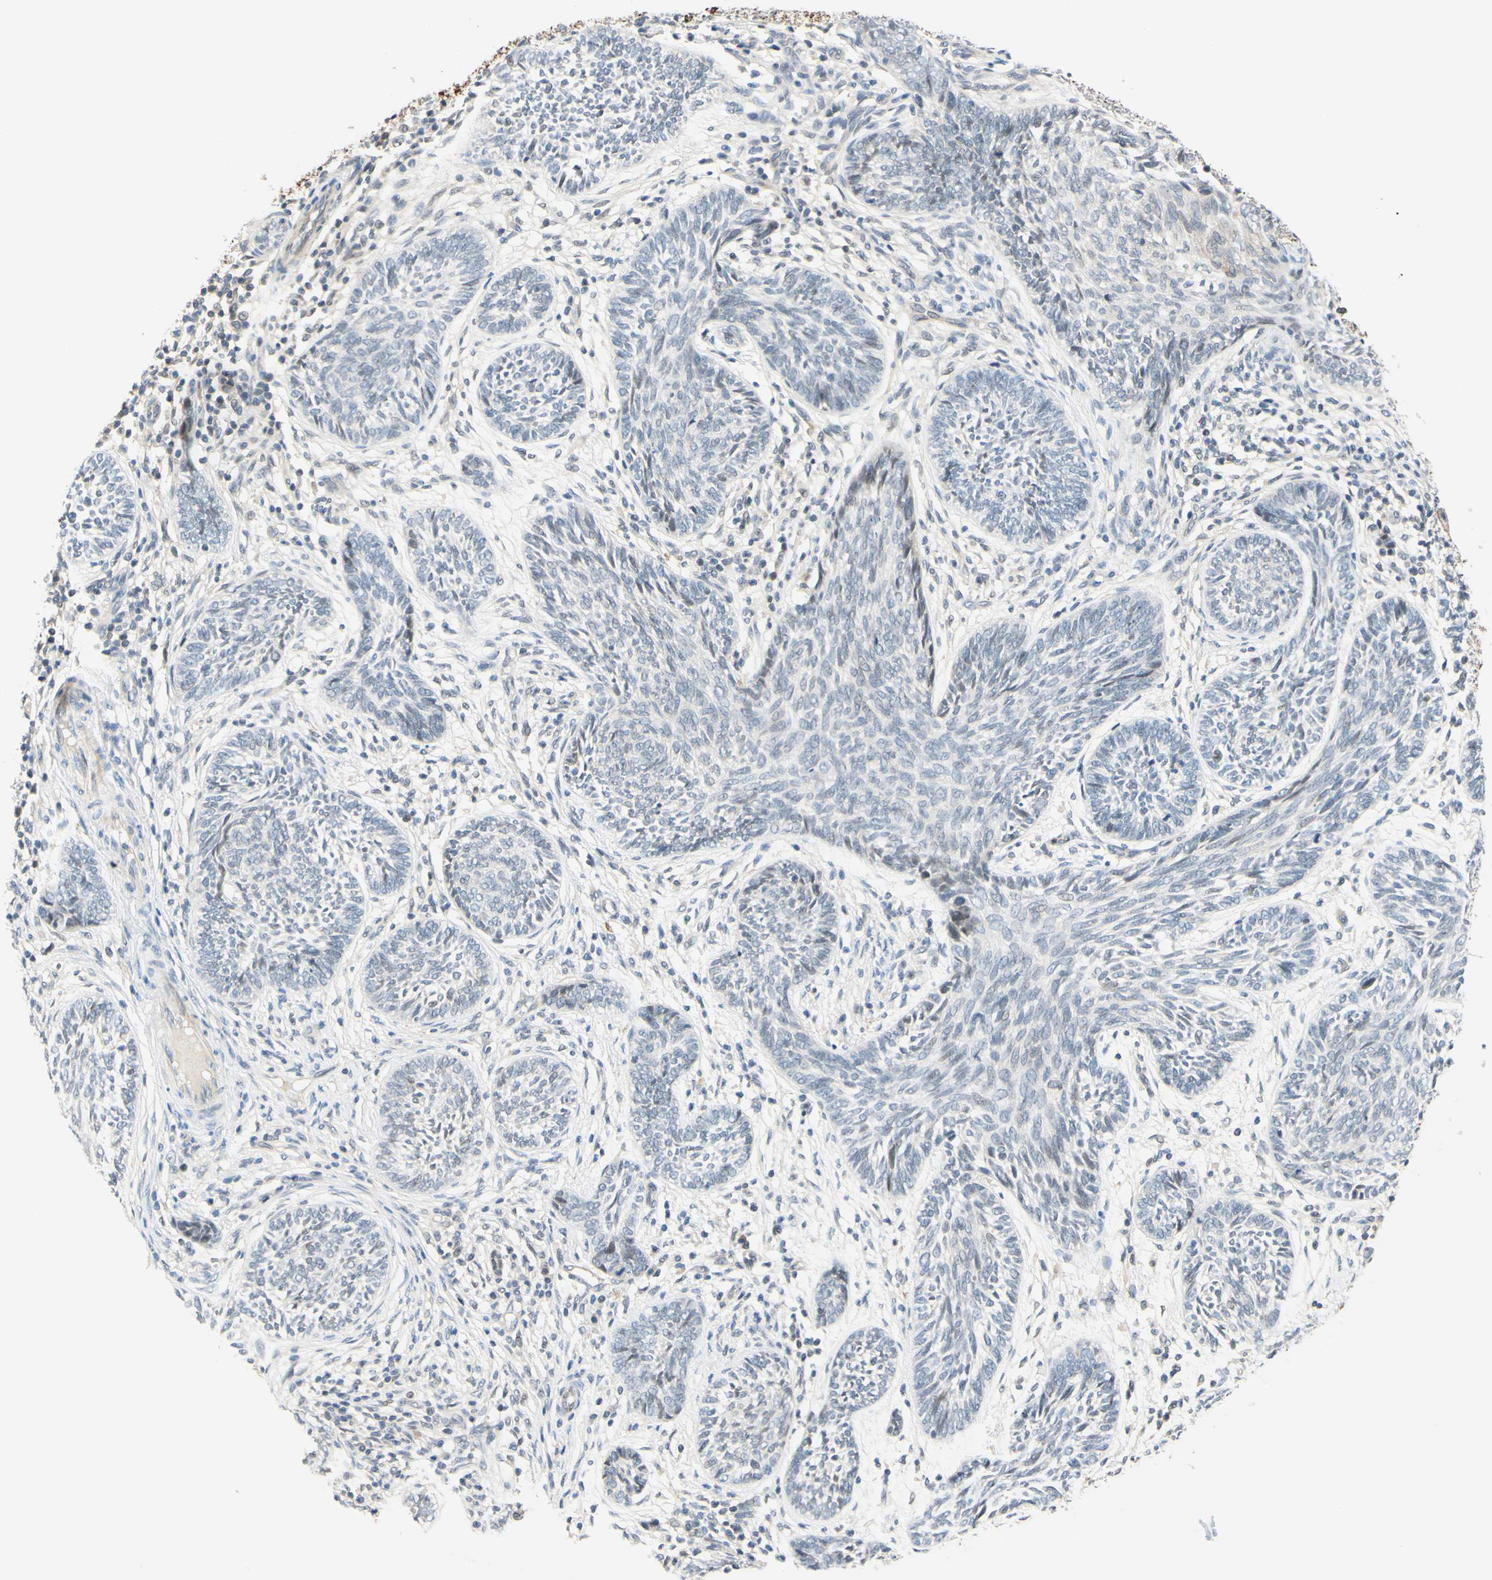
{"staining": {"intensity": "negative", "quantity": "none", "location": "none"}, "tissue": "skin cancer", "cell_type": "Tumor cells", "image_type": "cancer", "snomed": [{"axis": "morphology", "description": "Papilloma, NOS"}, {"axis": "morphology", "description": "Basal cell carcinoma"}, {"axis": "topography", "description": "Skin"}], "caption": "Tumor cells show no significant positivity in skin papilloma.", "gene": "C2CD2L", "patient": {"sex": "male", "age": 87}}